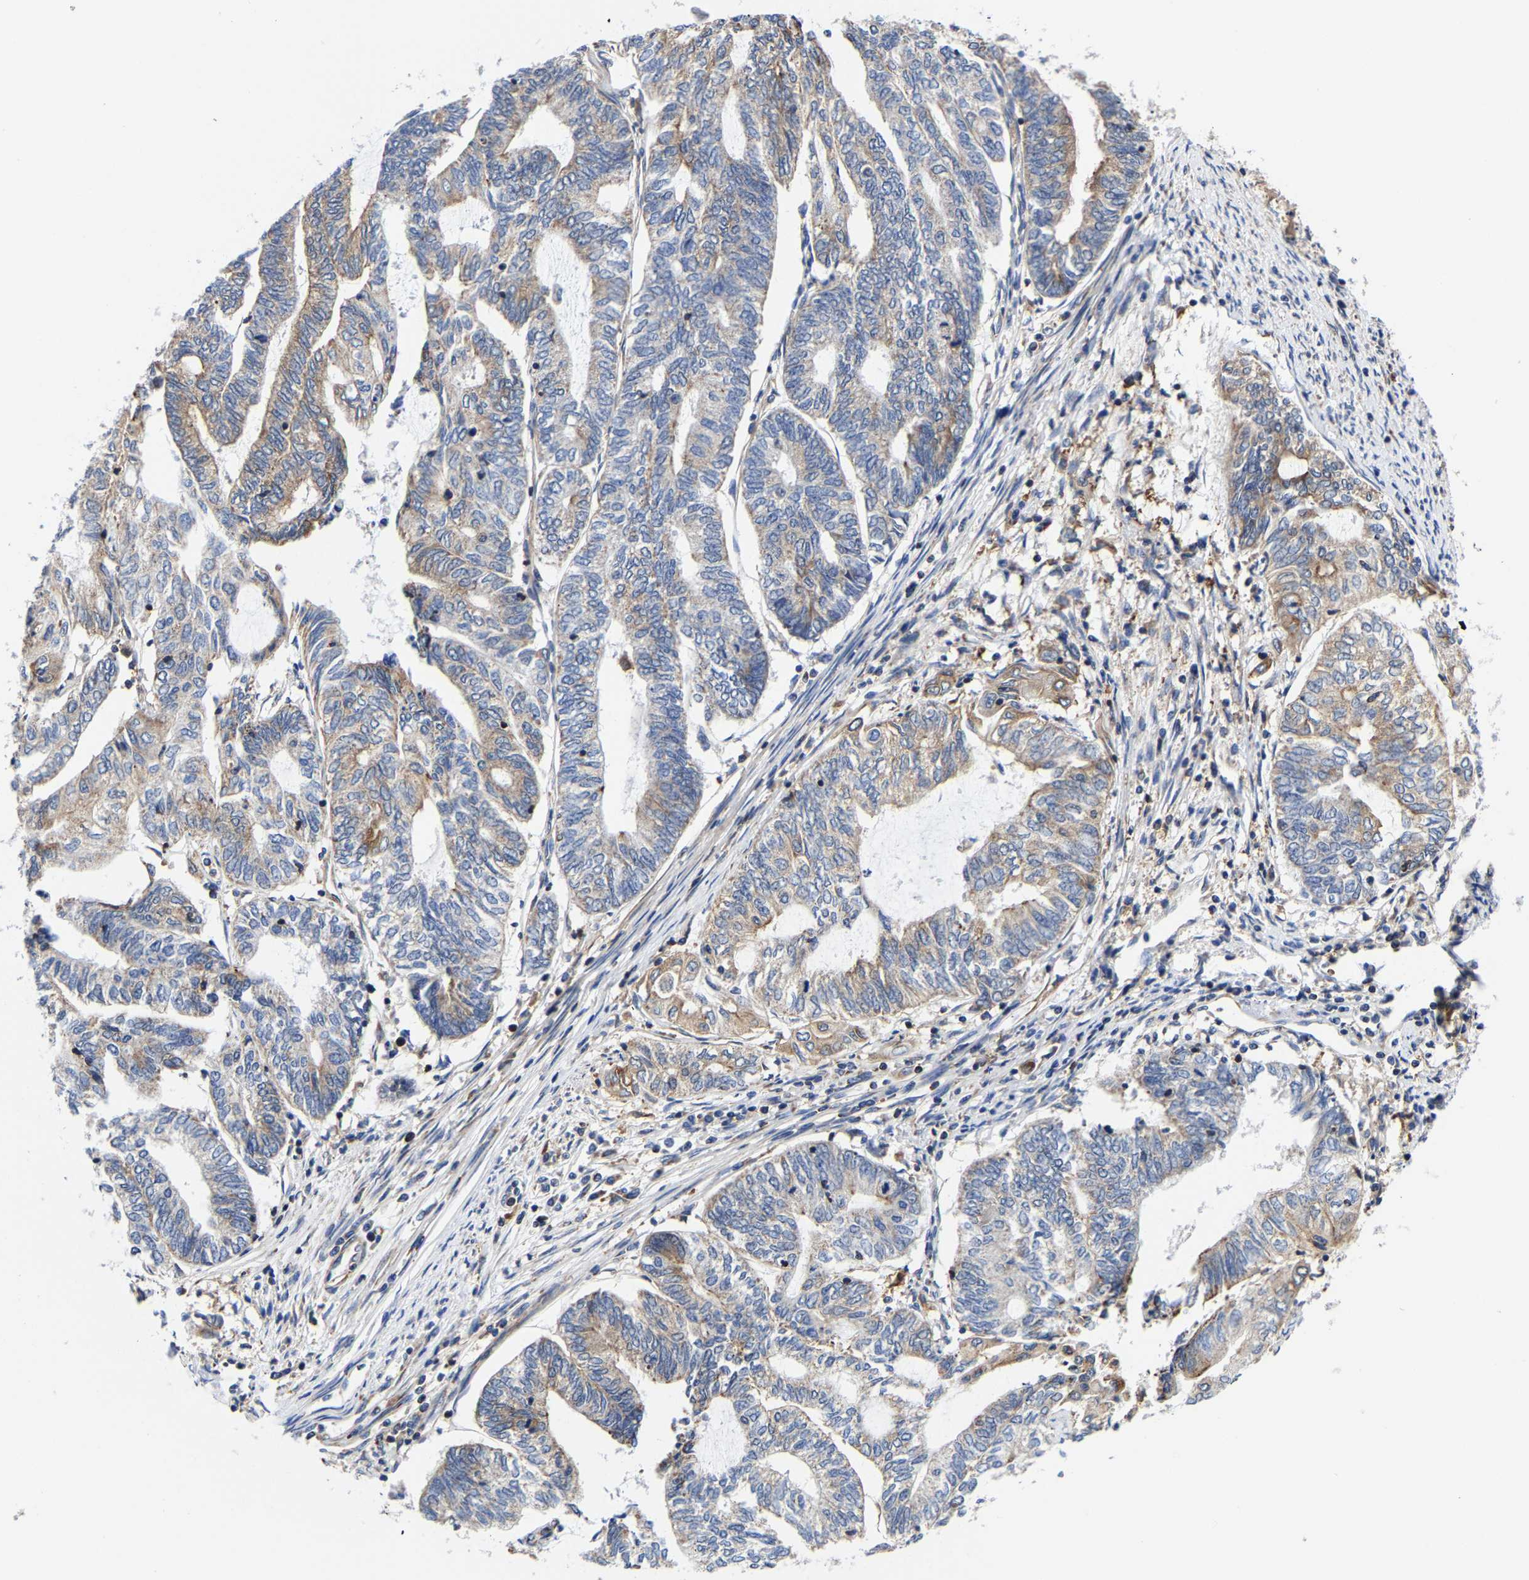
{"staining": {"intensity": "moderate", "quantity": "25%-75%", "location": "cytoplasmic/membranous"}, "tissue": "endometrial cancer", "cell_type": "Tumor cells", "image_type": "cancer", "snomed": [{"axis": "morphology", "description": "Adenocarcinoma, NOS"}, {"axis": "topography", "description": "Uterus"}, {"axis": "topography", "description": "Endometrium"}], "caption": "Endometrial cancer (adenocarcinoma) was stained to show a protein in brown. There is medium levels of moderate cytoplasmic/membranous expression in about 25%-75% of tumor cells.", "gene": "PFKFB3", "patient": {"sex": "female", "age": 70}}